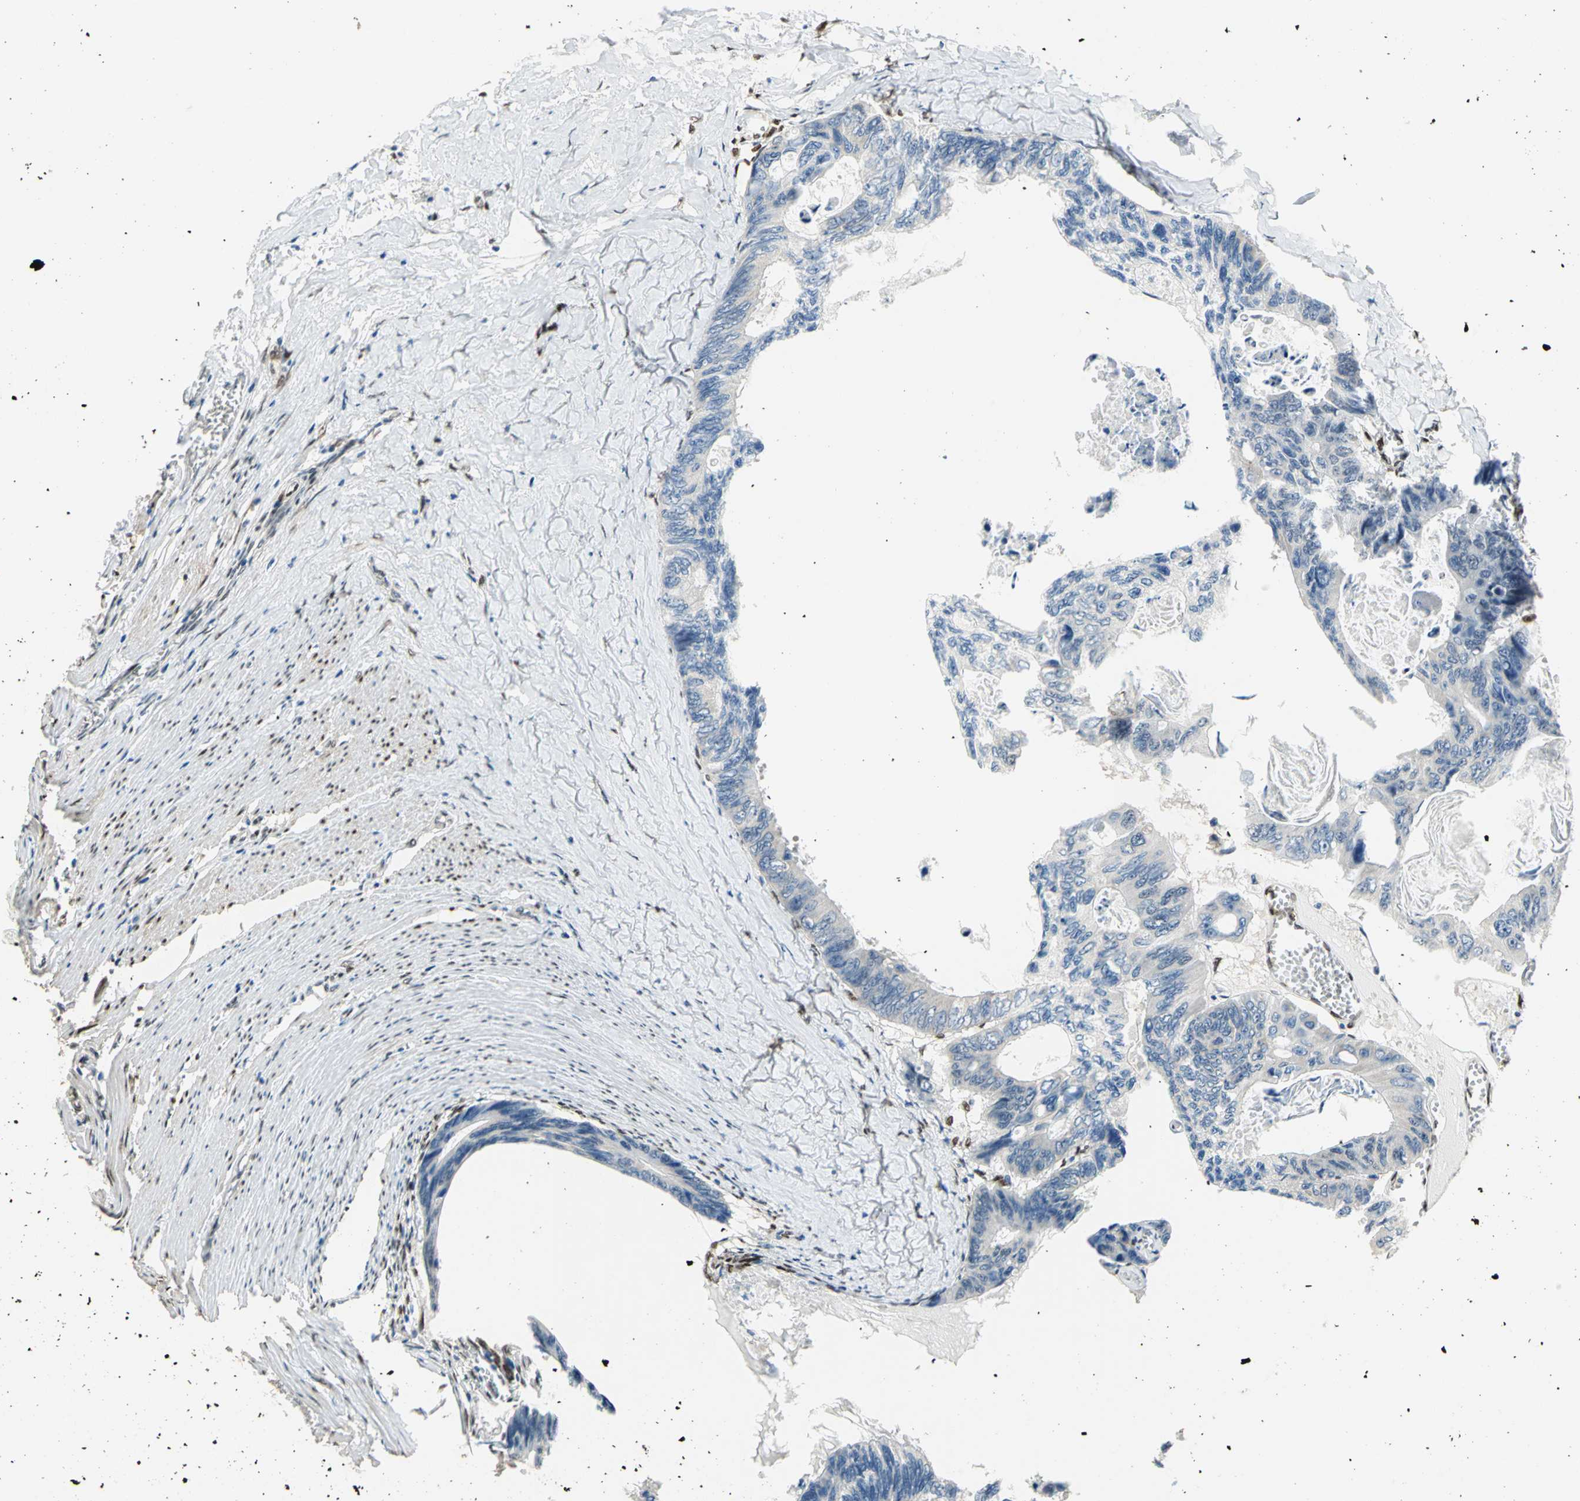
{"staining": {"intensity": "weak", "quantity": "<25%", "location": "cytoplasmic/membranous"}, "tissue": "colorectal cancer", "cell_type": "Tumor cells", "image_type": "cancer", "snomed": [{"axis": "morphology", "description": "Adenocarcinoma, NOS"}, {"axis": "topography", "description": "Colon"}], "caption": "The immunohistochemistry micrograph has no significant staining in tumor cells of adenocarcinoma (colorectal) tissue.", "gene": "RBFOX2", "patient": {"sex": "female", "age": 55}}